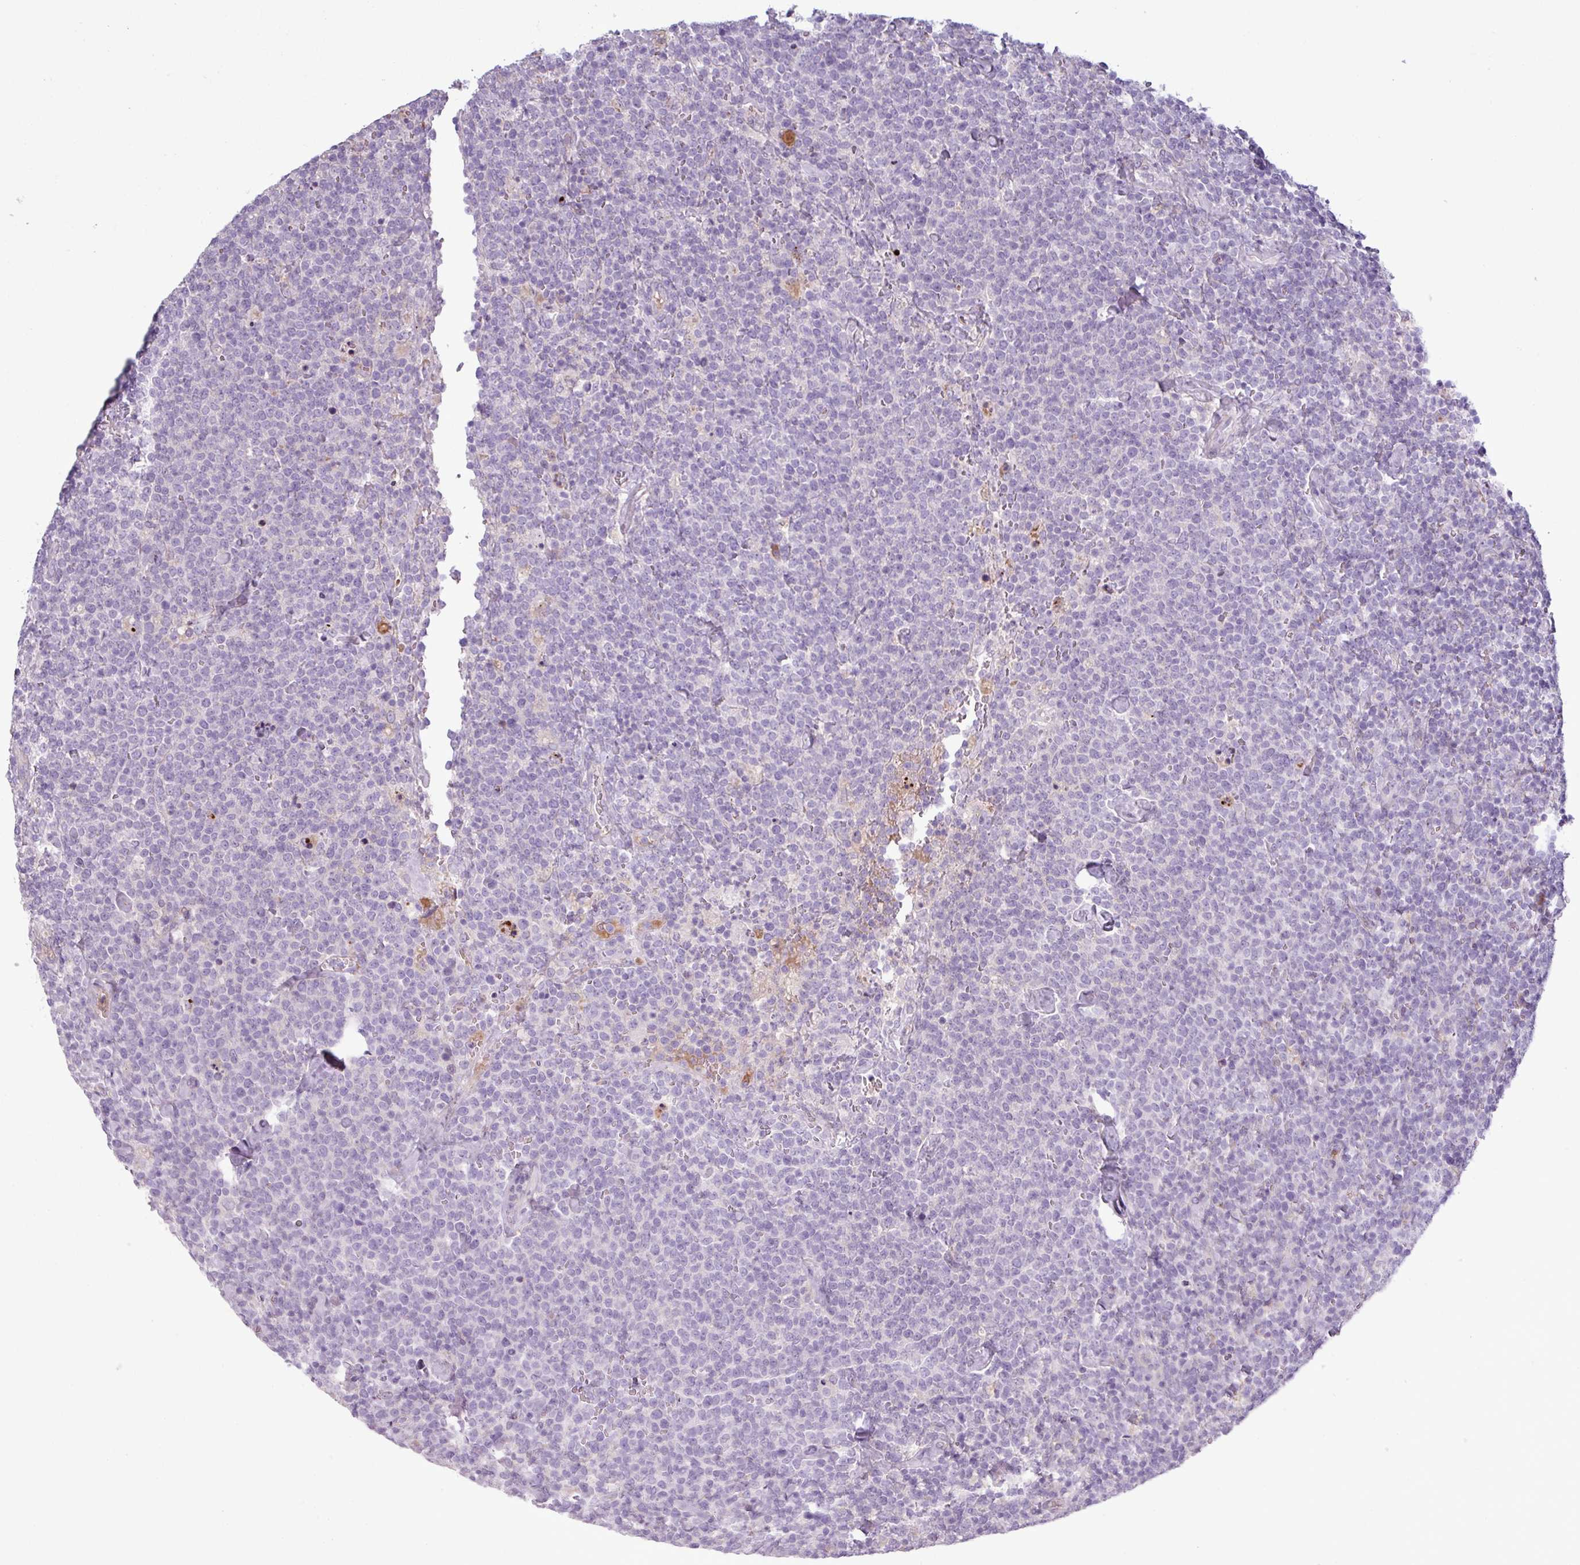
{"staining": {"intensity": "negative", "quantity": "none", "location": "none"}, "tissue": "lymphoma", "cell_type": "Tumor cells", "image_type": "cancer", "snomed": [{"axis": "morphology", "description": "Malignant lymphoma, non-Hodgkin's type, High grade"}, {"axis": "topography", "description": "Lymph node"}], "caption": "This is an immunohistochemistry (IHC) image of human lymphoma. There is no staining in tumor cells.", "gene": "C4B", "patient": {"sex": "male", "age": 61}}